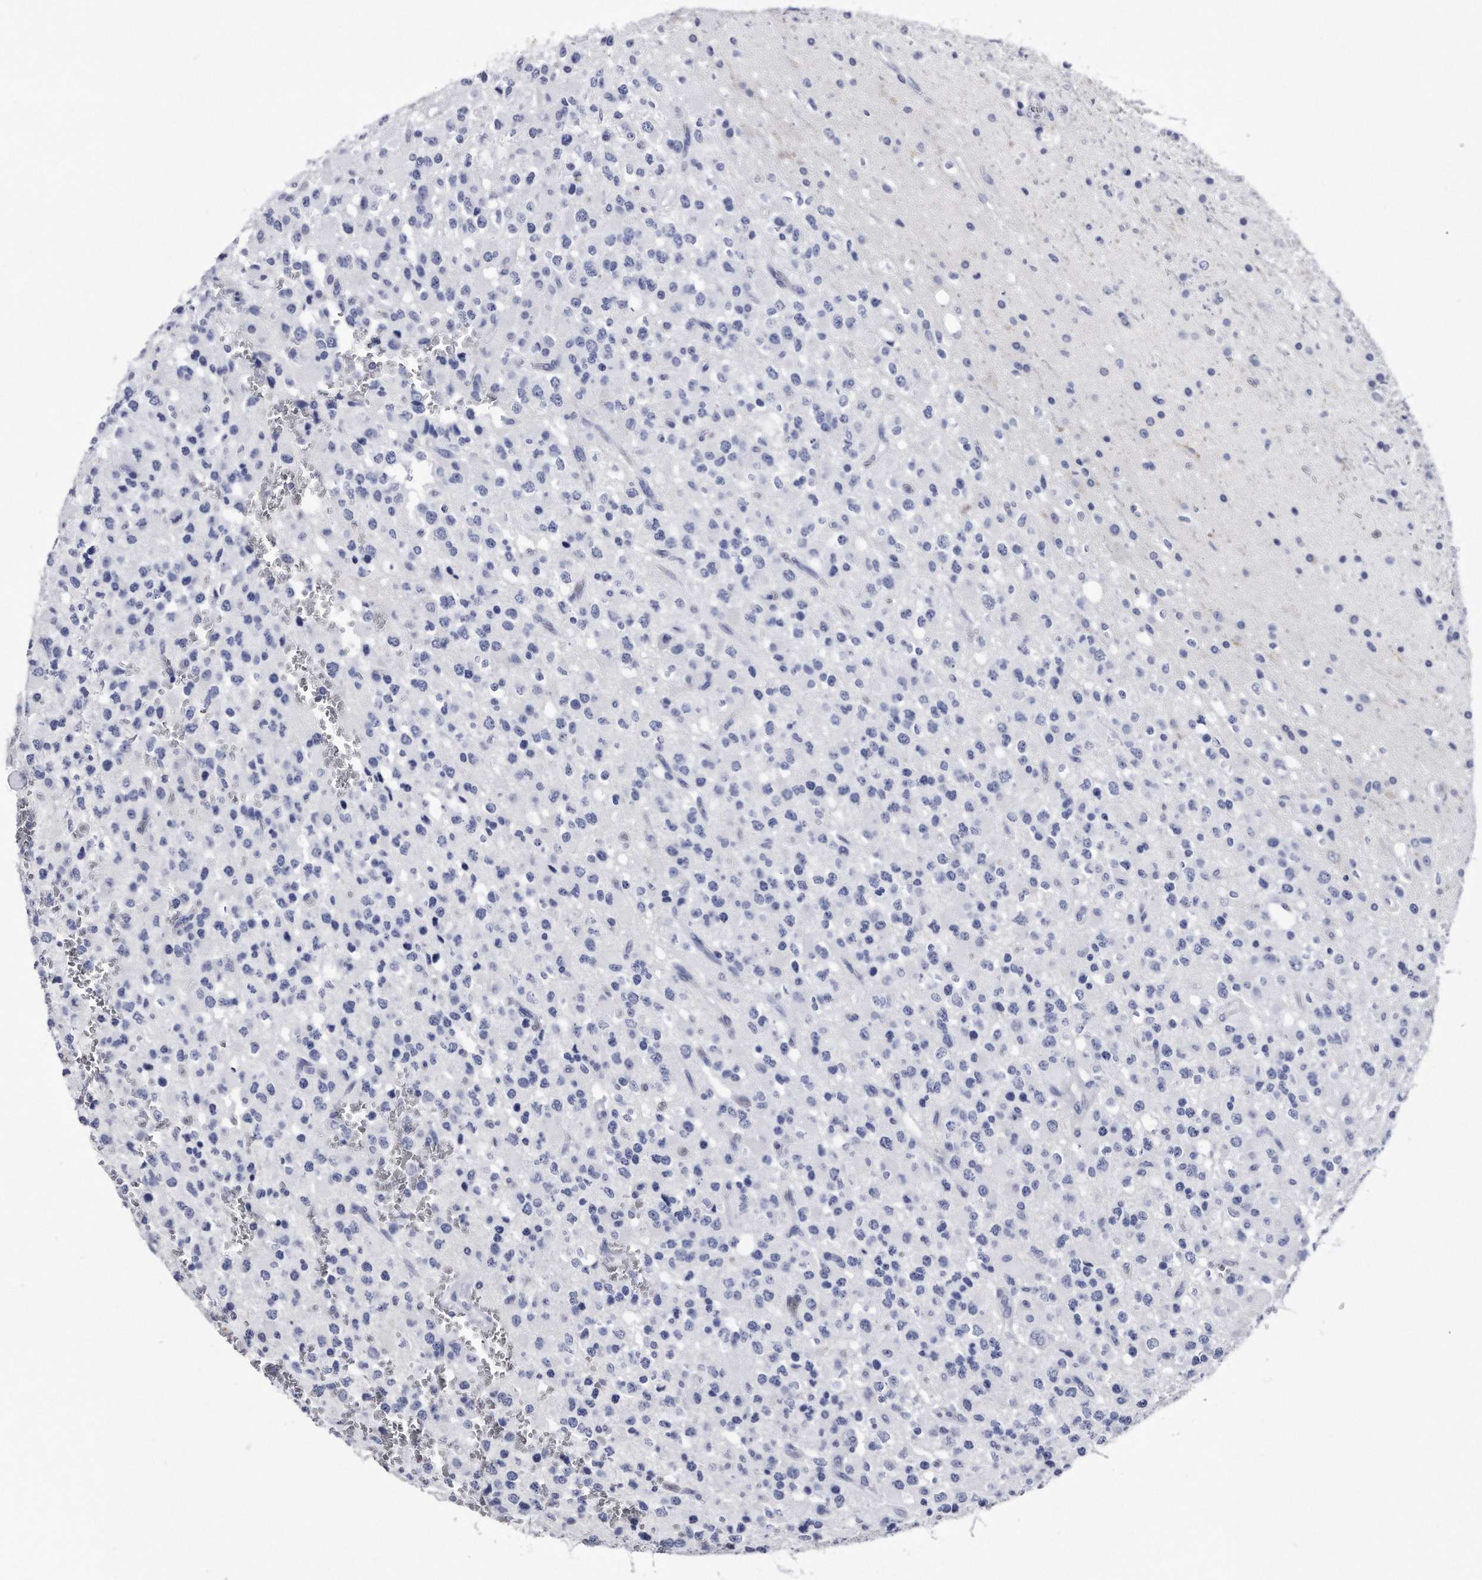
{"staining": {"intensity": "negative", "quantity": "none", "location": "none"}, "tissue": "glioma", "cell_type": "Tumor cells", "image_type": "cancer", "snomed": [{"axis": "morphology", "description": "Glioma, malignant, High grade"}, {"axis": "topography", "description": "Brain"}], "caption": "DAB immunohistochemical staining of high-grade glioma (malignant) shows no significant staining in tumor cells.", "gene": "KCTD8", "patient": {"sex": "male", "age": 34}}